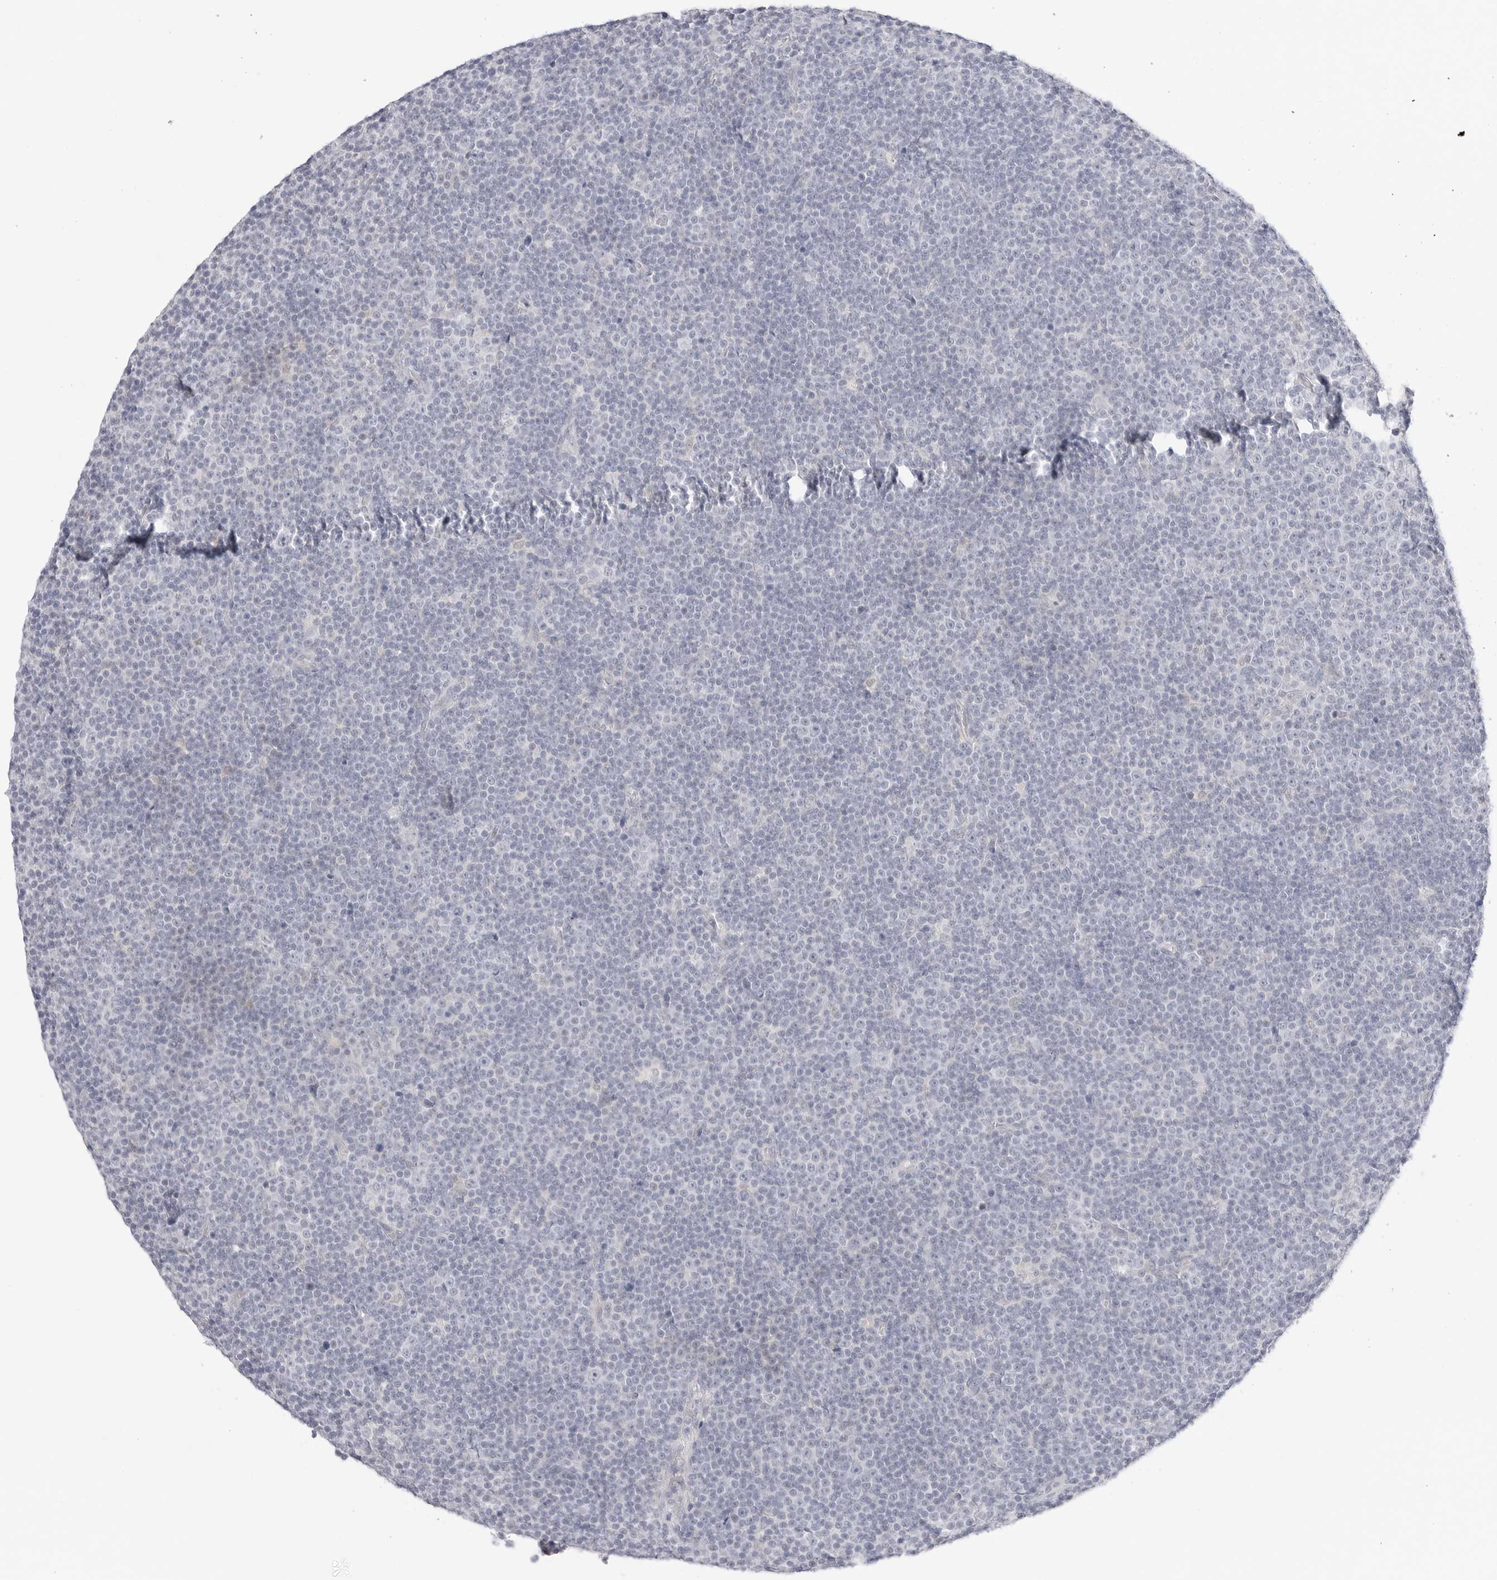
{"staining": {"intensity": "negative", "quantity": "none", "location": "none"}, "tissue": "lymphoma", "cell_type": "Tumor cells", "image_type": "cancer", "snomed": [{"axis": "morphology", "description": "Malignant lymphoma, non-Hodgkin's type, Low grade"}, {"axis": "topography", "description": "Lymph node"}], "caption": "High magnification brightfield microscopy of lymphoma stained with DAB (3,3'-diaminobenzidine) (brown) and counterstained with hematoxylin (blue): tumor cells show no significant expression.", "gene": "HMGCS2", "patient": {"sex": "female", "age": 67}}